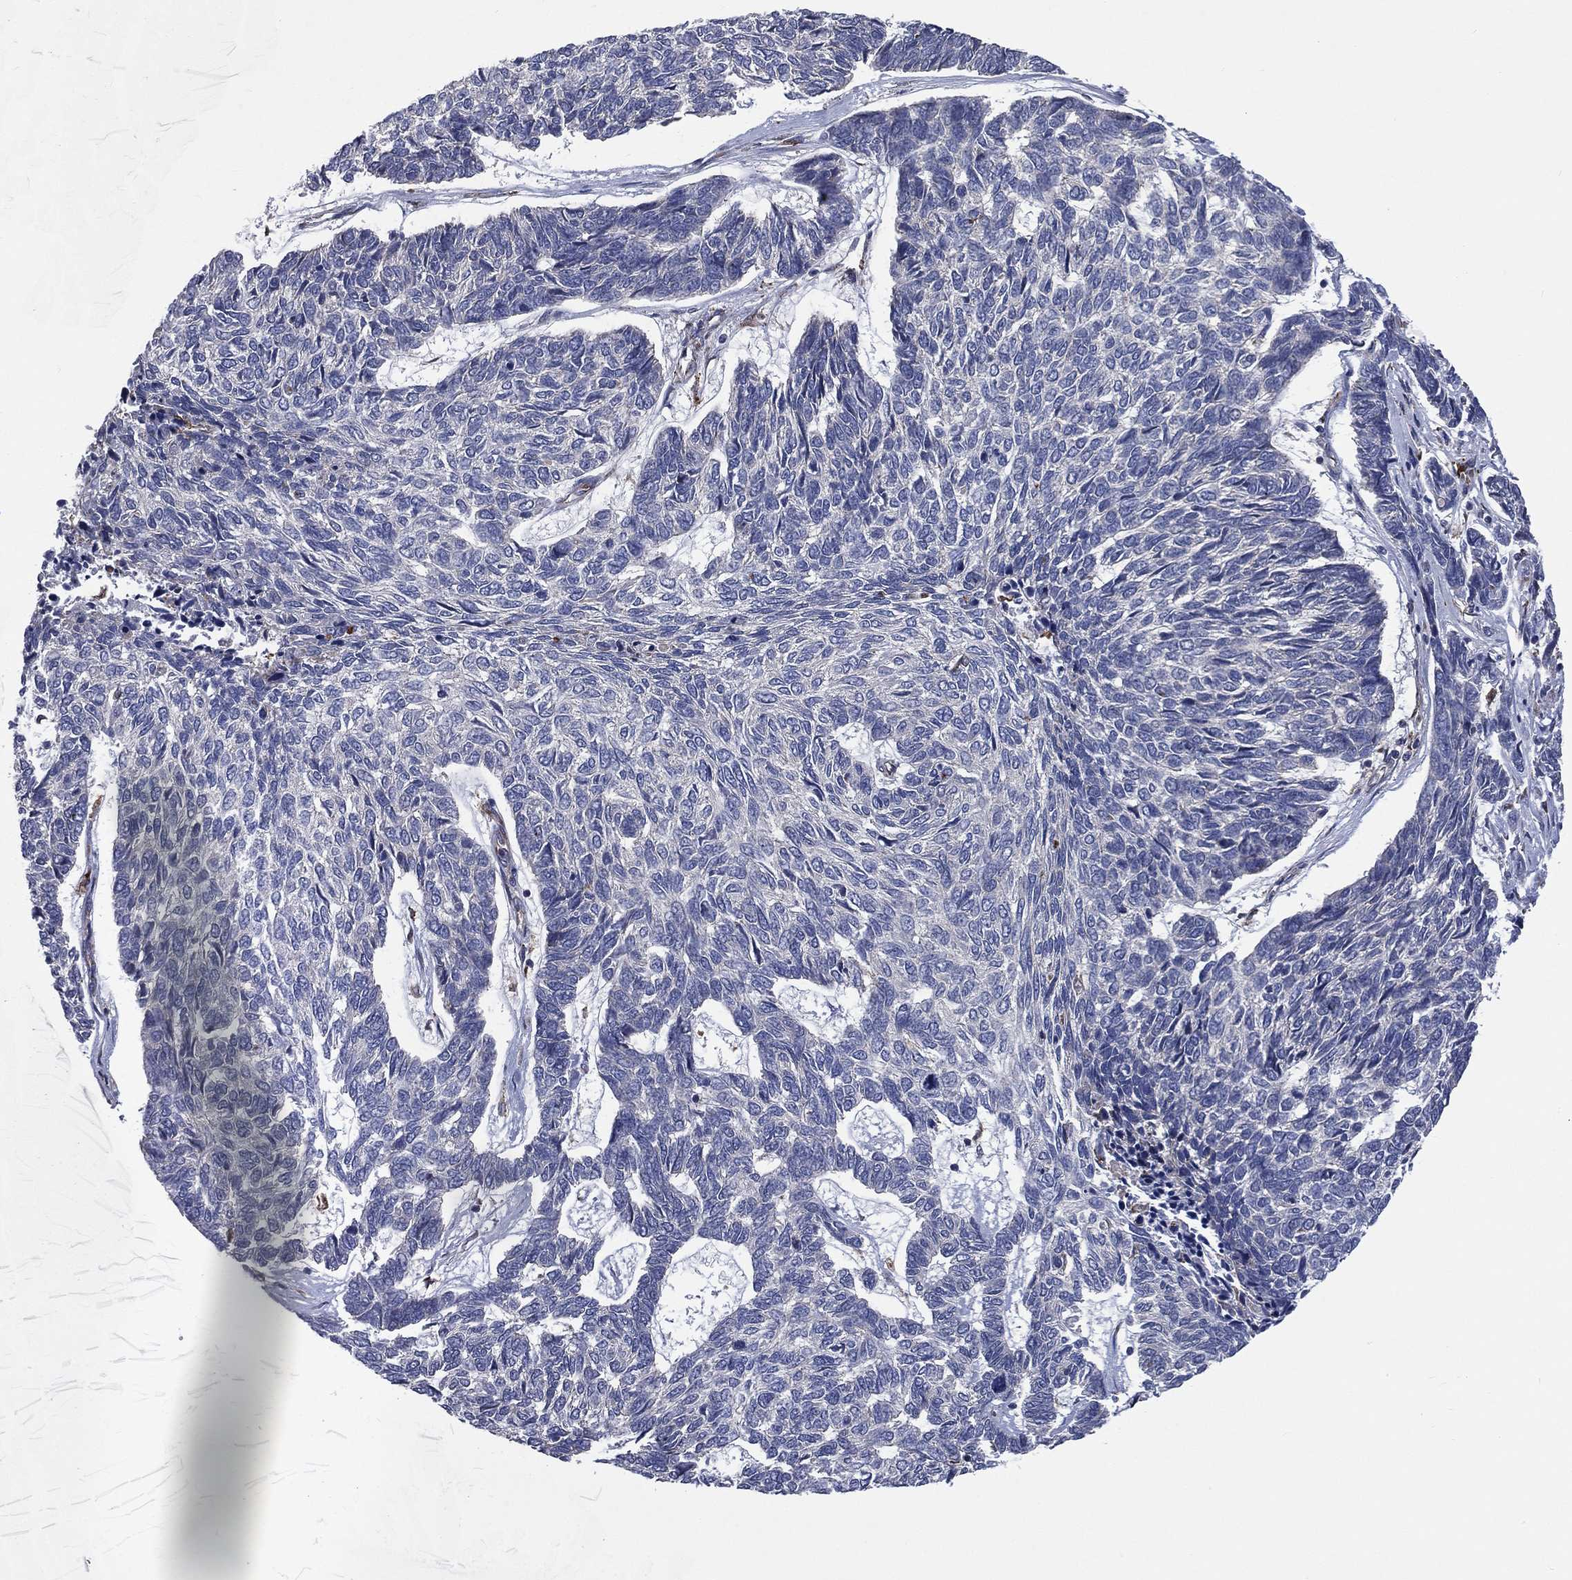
{"staining": {"intensity": "negative", "quantity": "none", "location": "none"}, "tissue": "skin cancer", "cell_type": "Tumor cells", "image_type": "cancer", "snomed": [{"axis": "morphology", "description": "Basal cell carcinoma"}, {"axis": "topography", "description": "Skin"}], "caption": "A high-resolution histopathology image shows immunohistochemistry staining of basal cell carcinoma (skin), which shows no significant positivity in tumor cells.", "gene": "CCDC159", "patient": {"sex": "female", "age": 65}}